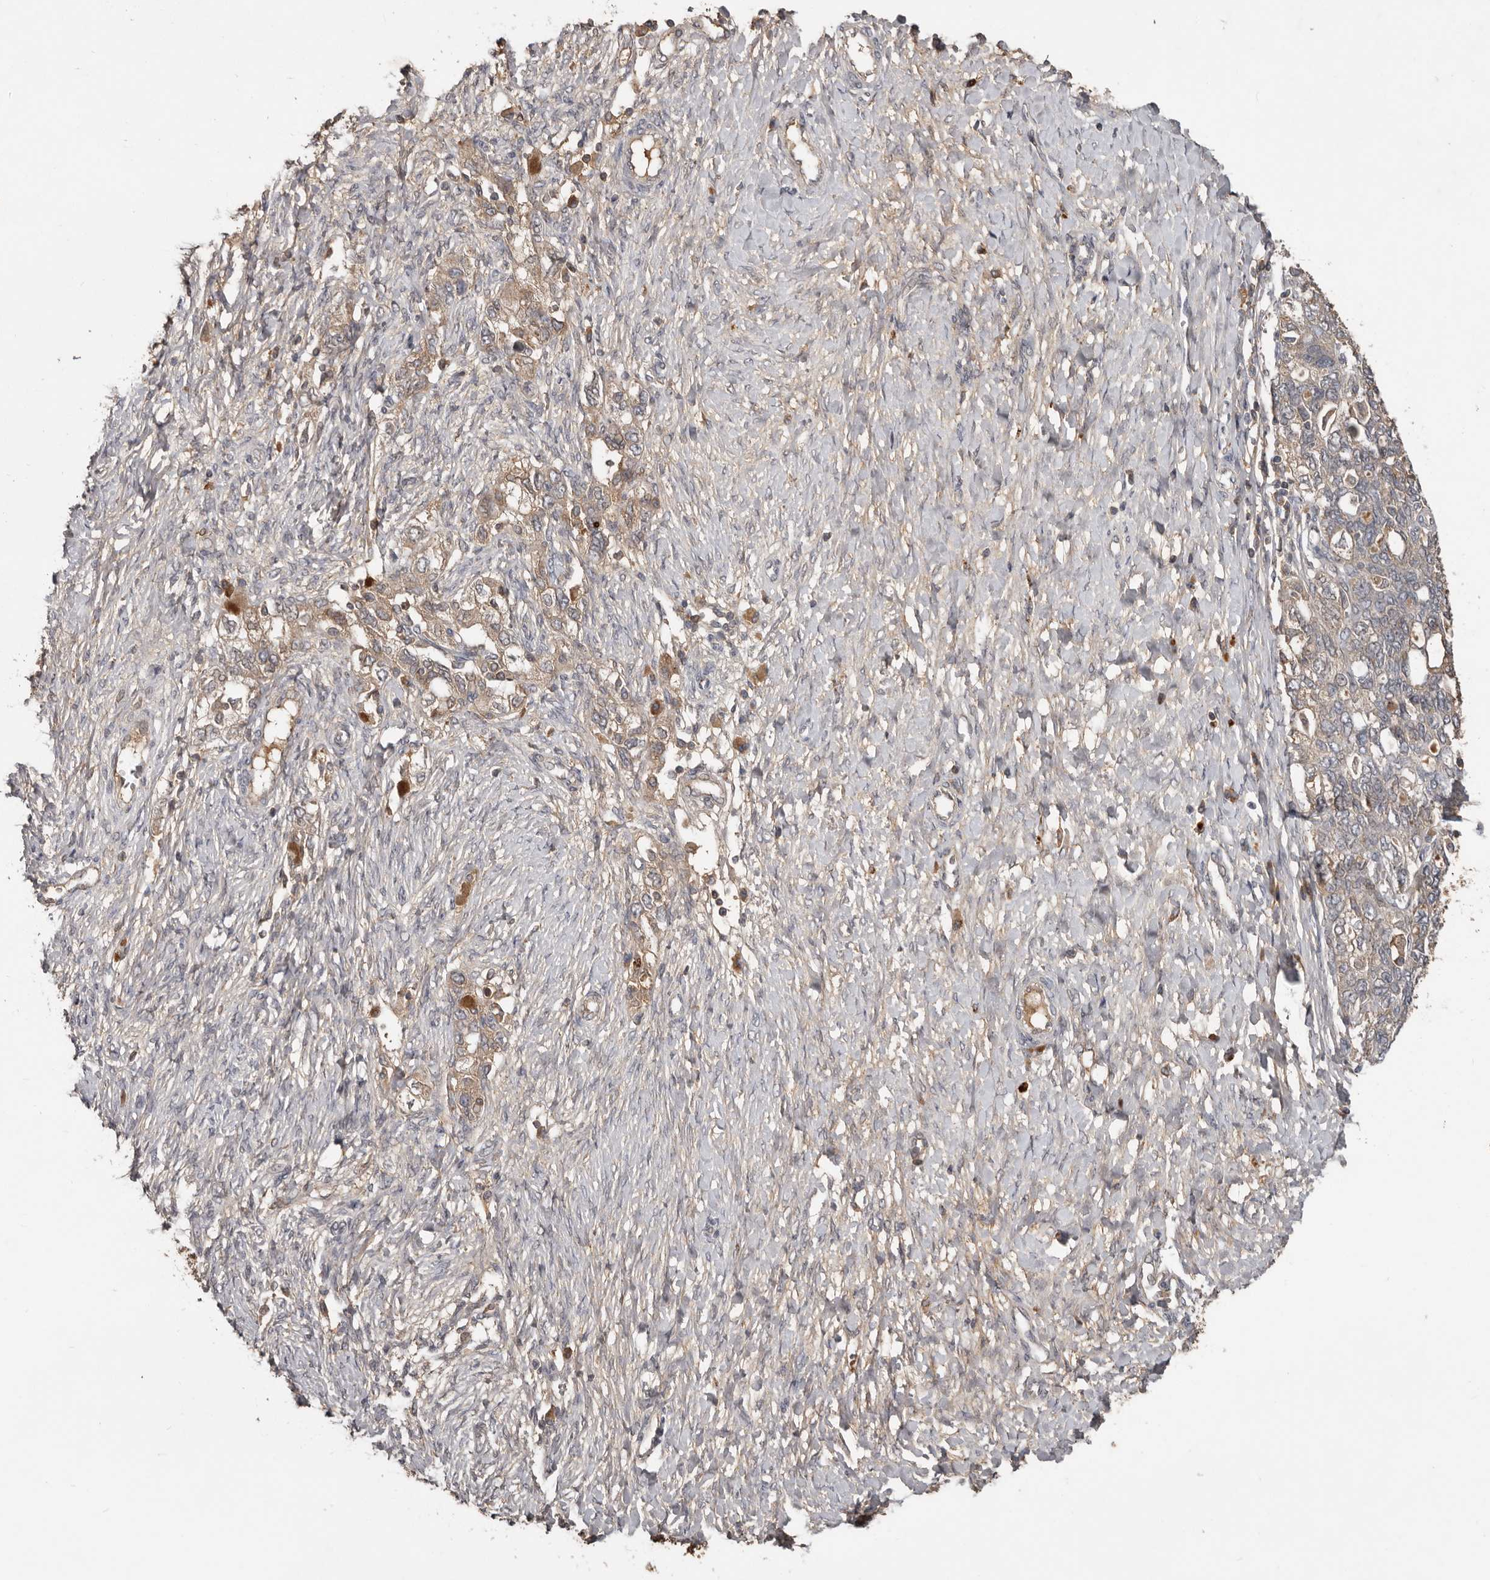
{"staining": {"intensity": "weak", "quantity": ">75%", "location": "cytoplasmic/membranous"}, "tissue": "ovarian cancer", "cell_type": "Tumor cells", "image_type": "cancer", "snomed": [{"axis": "morphology", "description": "Carcinoma, NOS"}, {"axis": "morphology", "description": "Cystadenocarcinoma, serous, NOS"}, {"axis": "topography", "description": "Ovary"}], "caption": "Ovarian cancer (serous cystadenocarcinoma) stained for a protein (brown) reveals weak cytoplasmic/membranous positive expression in about >75% of tumor cells.", "gene": "NMUR1", "patient": {"sex": "female", "age": 69}}